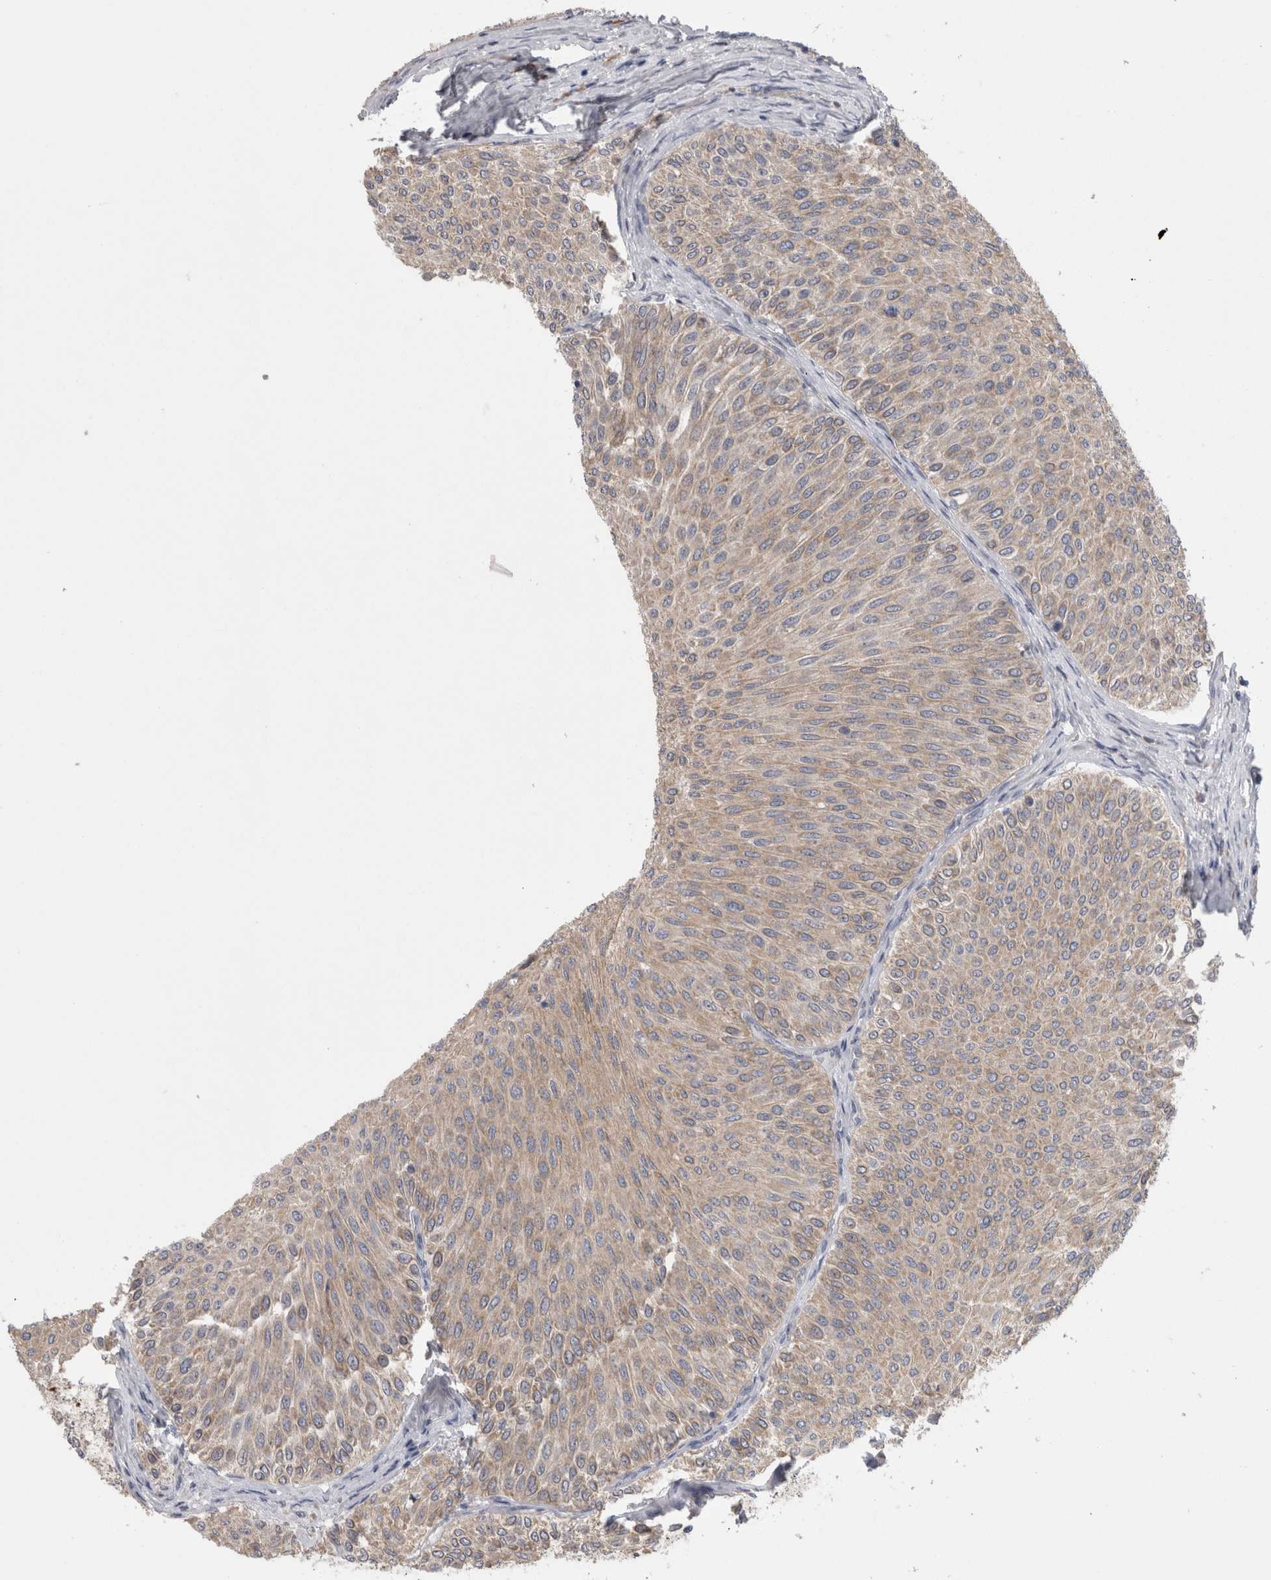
{"staining": {"intensity": "weak", "quantity": ">75%", "location": "cytoplasmic/membranous"}, "tissue": "urothelial cancer", "cell_type": "Tumor cells", "image_type": "cancer", "snomed": [{"axis": "morphology", "description": "Urothelial carcinoma, Low grade"}, {"axis": "topography", "description": "Urinary bladder"}], "caption": "Immunohistochemical staining of urothelial cancer reveals low levels of weak cytoplasmic/membranous staining in approximately >75% of tumor cells. The staining is performed using DAB (3,3'-diaminobenzidine) brown chromogen to label protein expression. The nuclei are counter-stained blue using hematoxylin.", "gene": "ZNF341", "patient": {"sex": "male", "age": 78}}